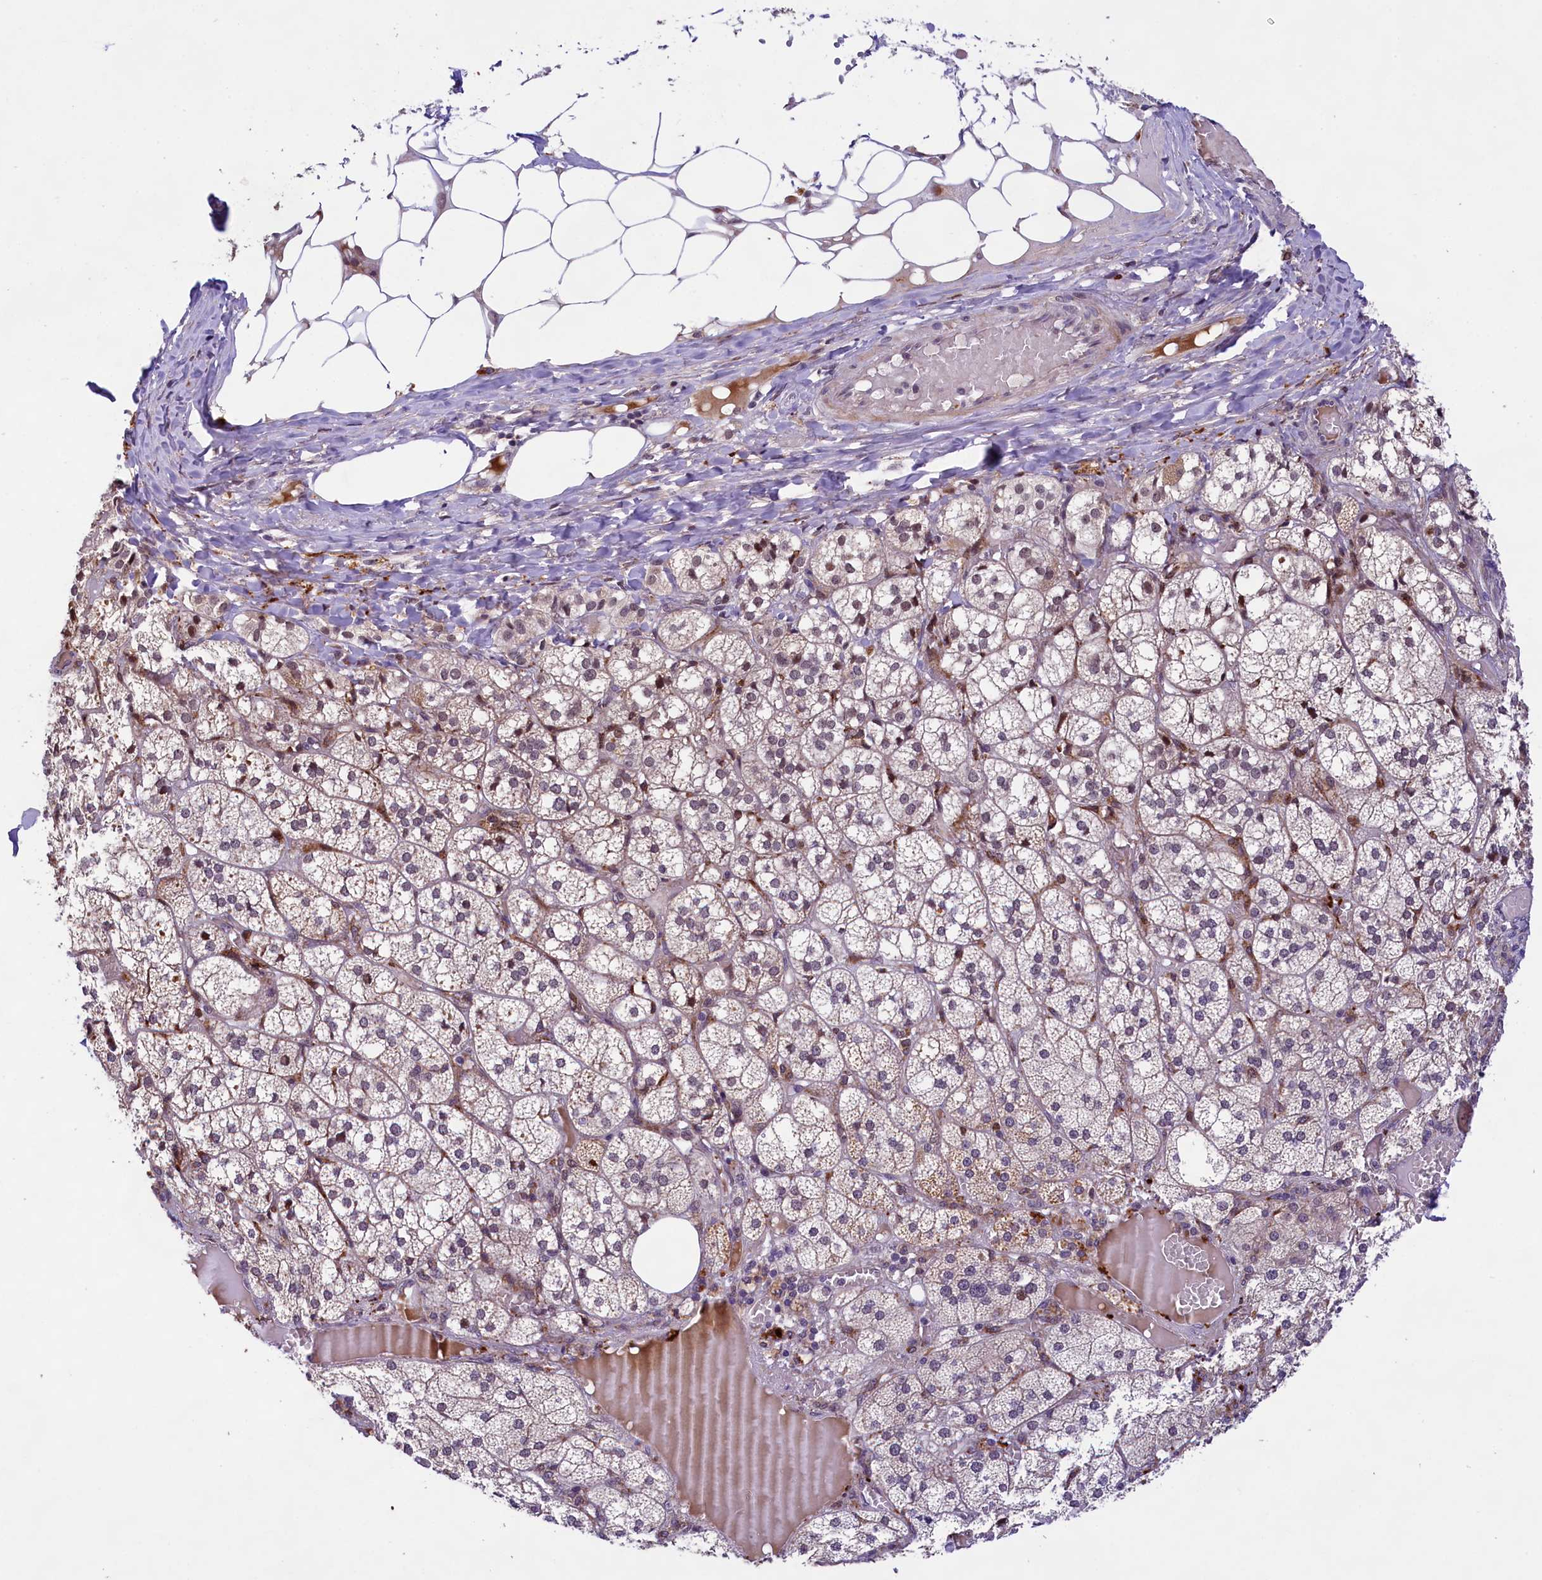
{"staining": {"intensity": "weak", "quantity": "25%-75%", "location": "nuclear"}, "tissue": "adrenal gland", "cell_type": "Glandular cells", "image_type": "normal", "snomed": [{"axis": "morphology", "description": "Normal tissue, NOS"}, {"axis": "topography", "description": "Adrenal gland"}], "caption": "Adrenal gland stained with DAB (3,3'-diaminobenzidine) immunohistochemistry demonstrates low levels of weak nuclear staining in approximately 25%-75% of glandular cells.", "gene": "FBXO45", "patient": {"sex": "female", "age": 61}}